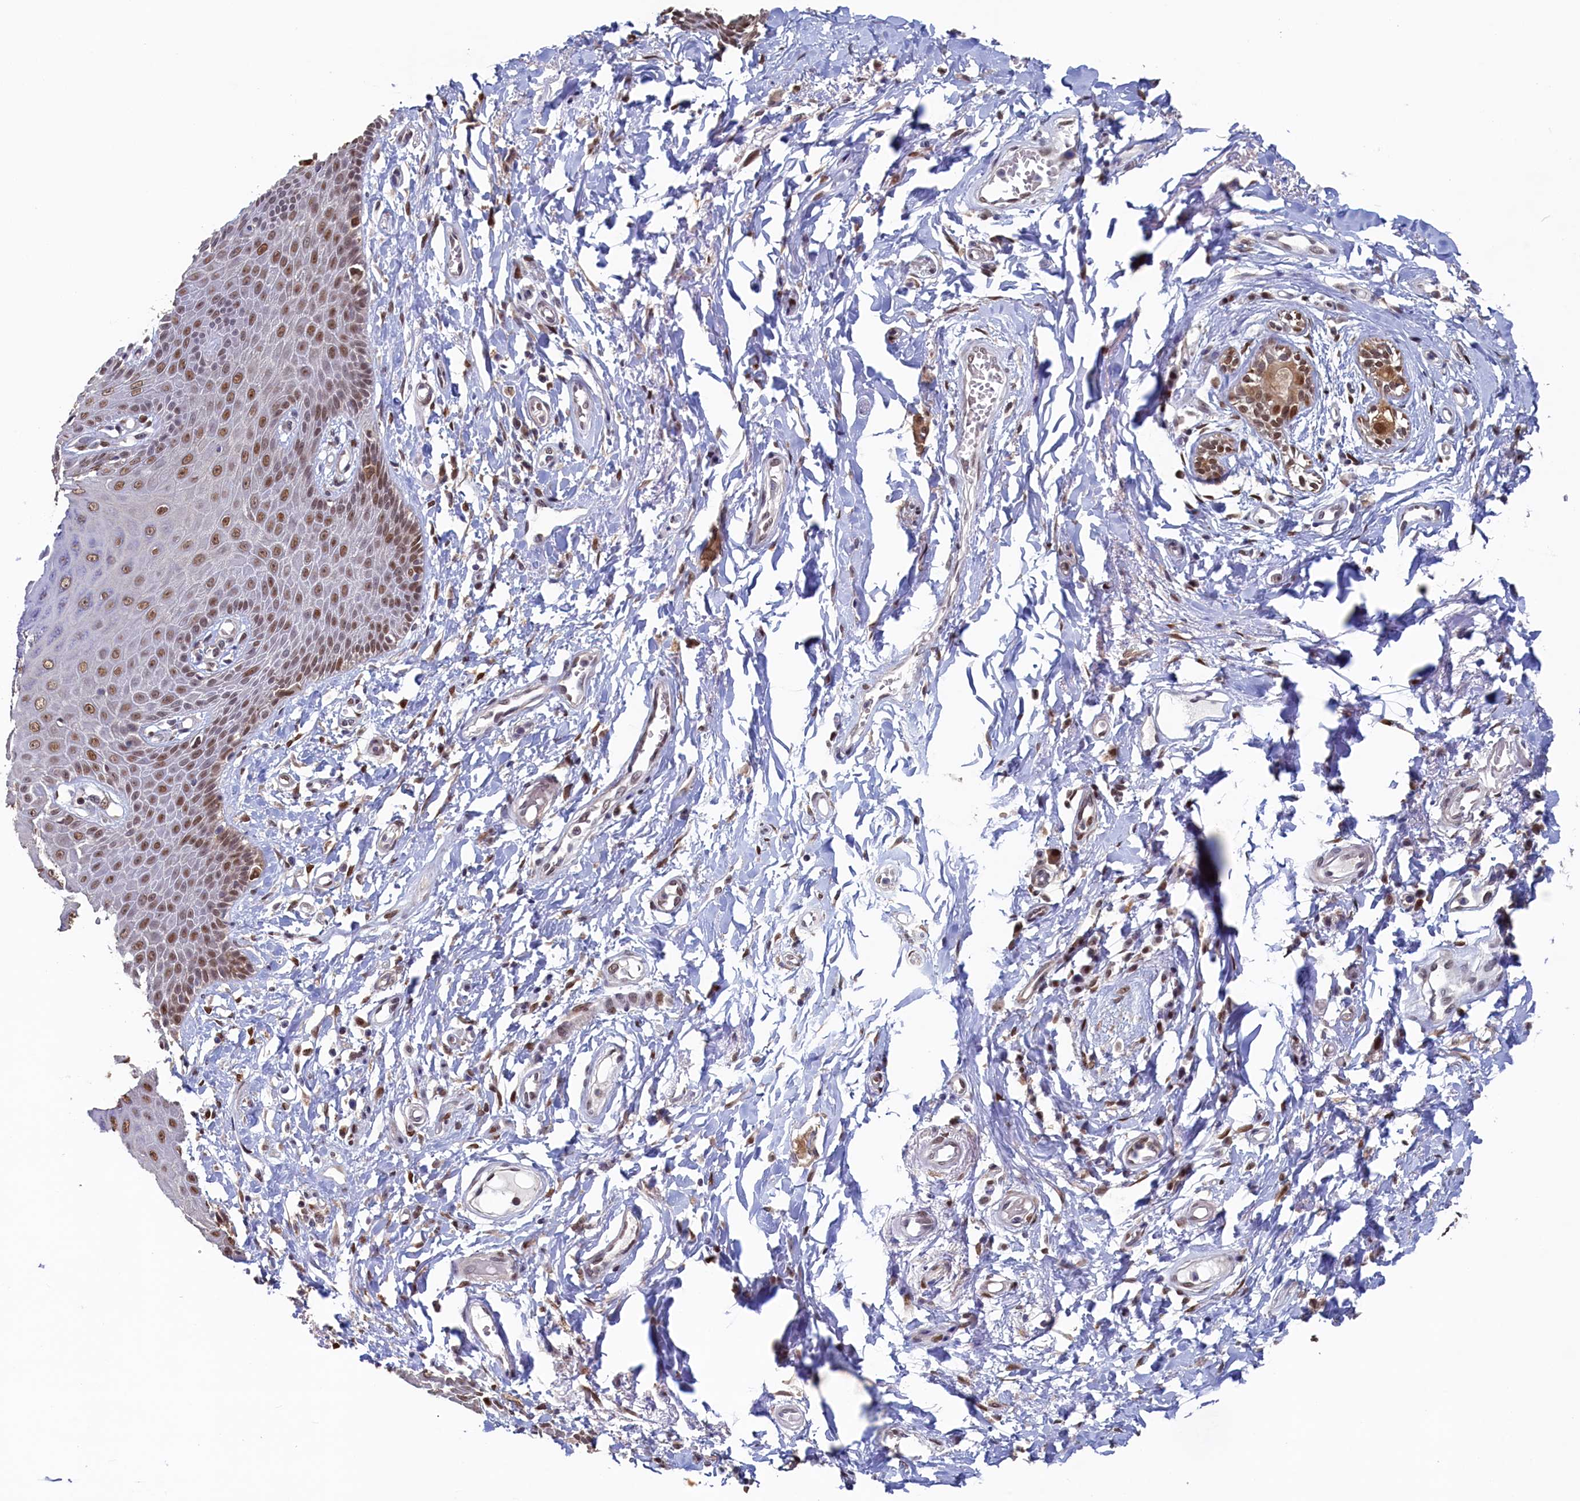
{"staining": {"intensity": "moderate", "quantity": ">75%", "location": "nuclear"}, "tissue": "skin", "cell_type": "Epidermal cells", "image_type": "normal", "snomed": [{"axis": "morphology", "description": "Normal tissue, NOS"}, {"axis": "topography", "description": "Anal"}], "caption": "Moderate nuclear protein staining is appreciated in approximately >75% of epidermal cells in skin.", "gene": "AHCY", "patient": {"sex": "male", "age": 78}}